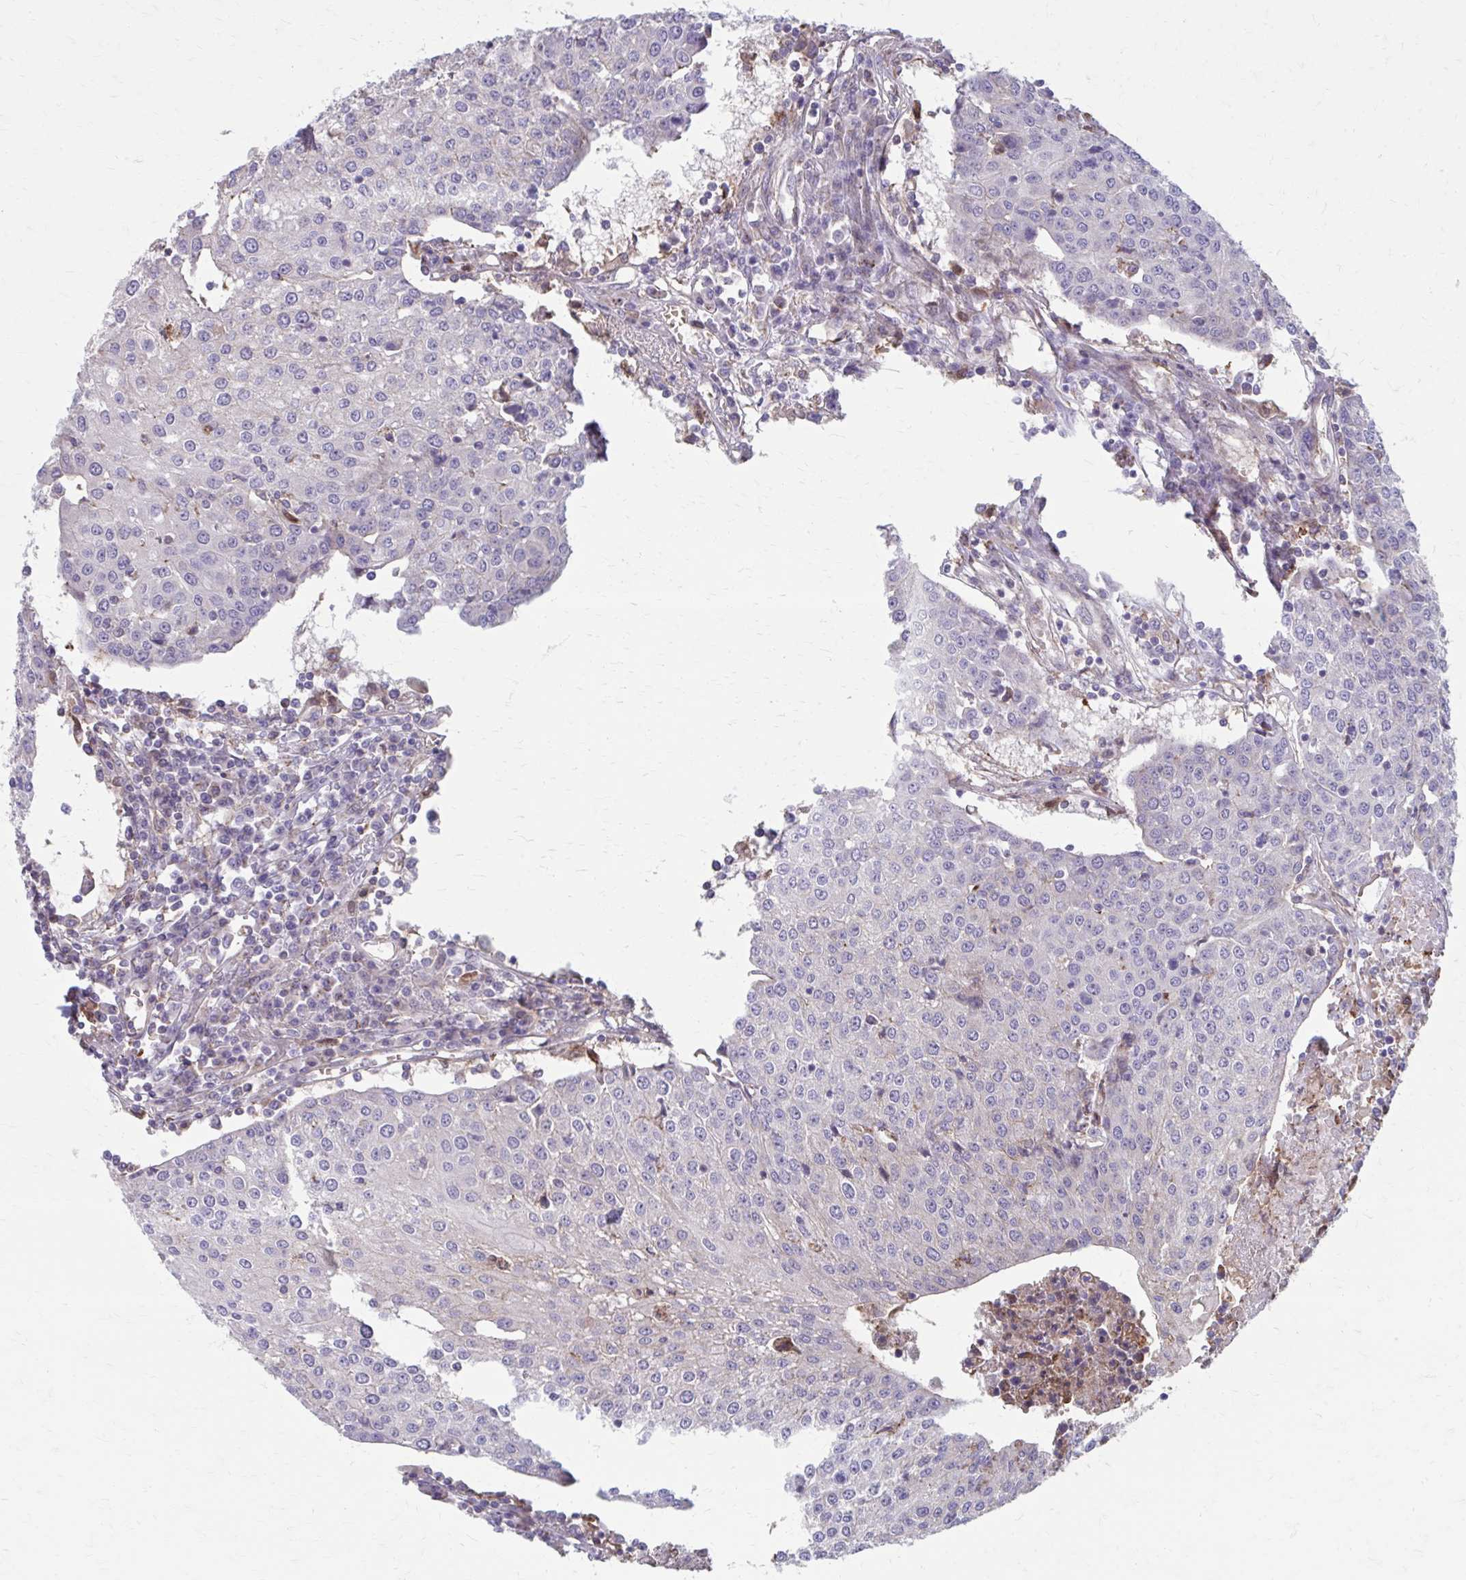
{"staining": {"intensity": "negative", "quantity": "none", "location": "none"}, "tissue": "urothelial cancer", "cell_type": "Tumor cells", "image_type": "cancer", "snomed": [{"axis": "morphology", "description": "Urothelial carcinoma, High grade"}, {"axis": "topography", "description": "Urinary bladder"}], "caption": "This histopathology image is of high-grade urothelial carcinoma stained with IHC to label a protein in brown with the nuclei are counter-stained blue. There is no positivity in tumor cells. The staining is performed using DAB brown chromogen with nuclei counter-stained in using hematoxylin.", "gene": "MMP14", "patient": {"sex": "female", "age": 85}}